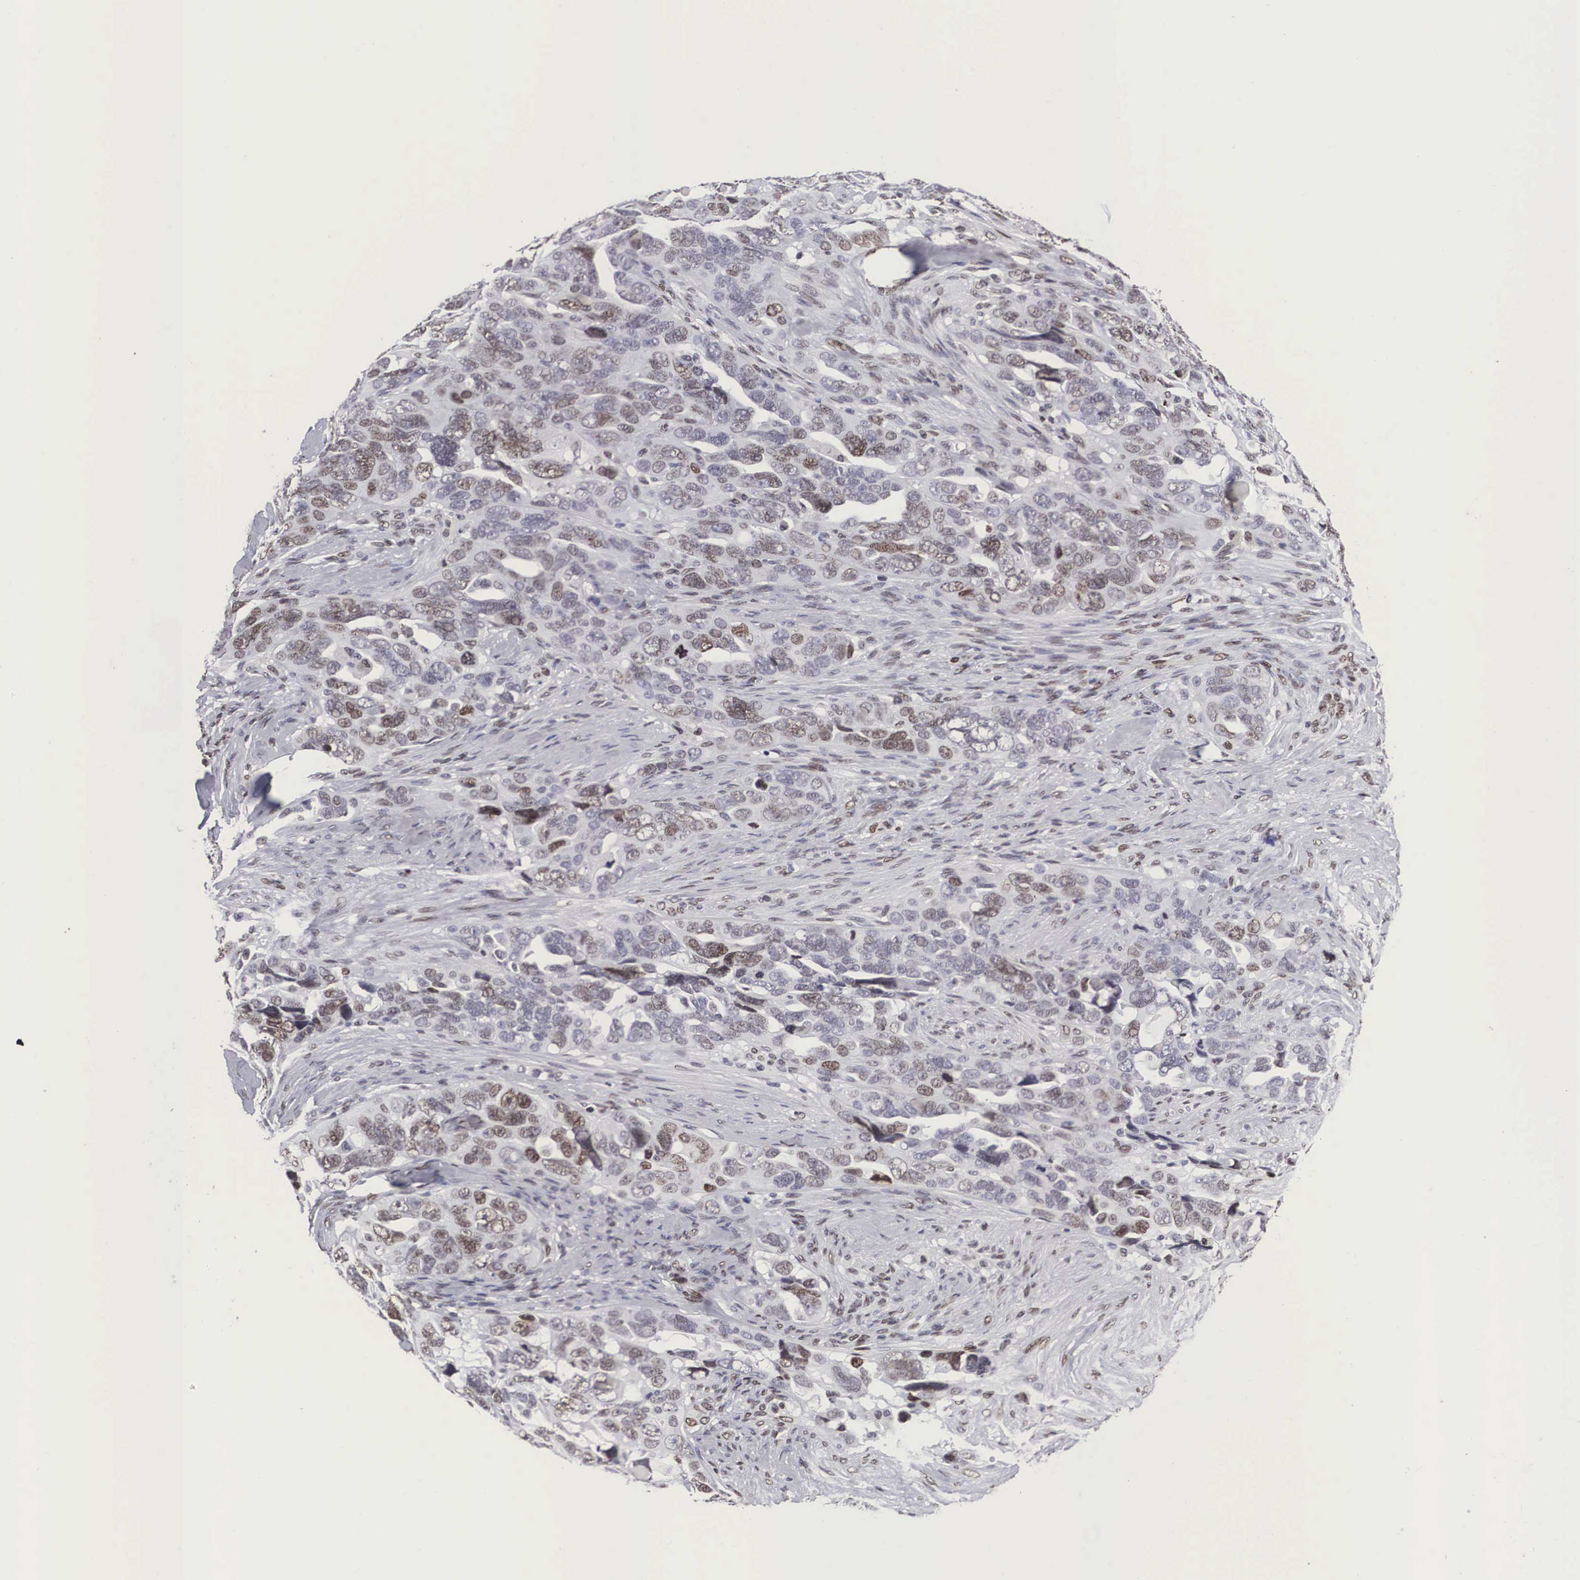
{"staining": {"intensity": "weak", "quantity": "25%-75%", "location": "nuclear"}, "tissue": "ovarian cancer", "cell_type": "Tumor cells", "image_type": "cancer", "snomed": [{"axis": "morphology", "description": "Cystadenocarcinoma, serous, NOS"}, {"axis": "topography", "description": "Ovary"}], "caption": "Weak nuclear staining is present in approximately 25%-75% of tumor cells in ovarian serous cystadenocarcinoma.", "gene": "MECP2", "patient": {"sex": "female", "age": 63}}